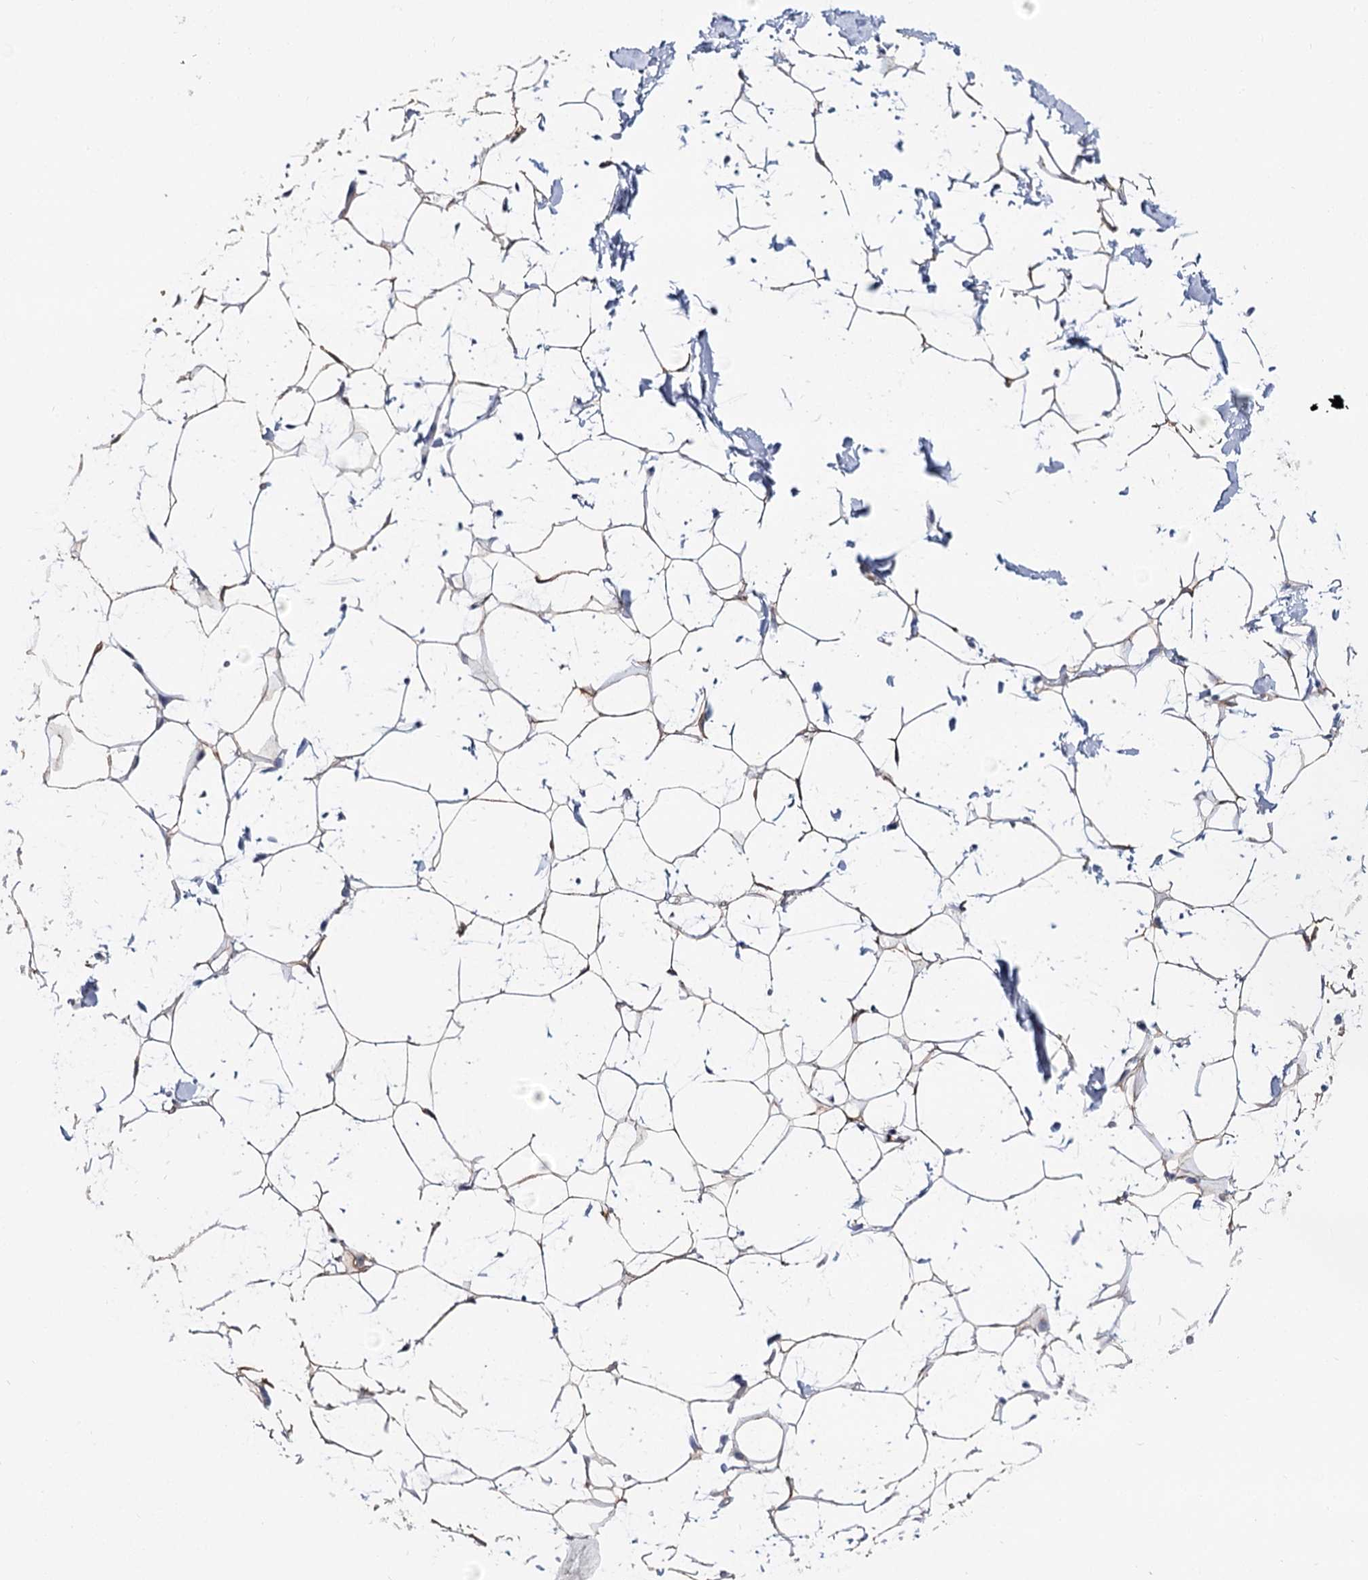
{"staining": {"intensity": "negative", "quantity": "none", "location": "none"}, "tissue": "adipose tissue", "cell_type": "Adipocytes", "image_type": "normal", "snomed": [{"axis": "morphology", "description": "Normal tissue, NOS"}, {"axis": "topography", "description": "Breast"}], "caption": "Adipocytes show no significant positivity in benign adipose tissue.", "gene": "UGP2", "patient": {"sex": "female", "age": 23}}